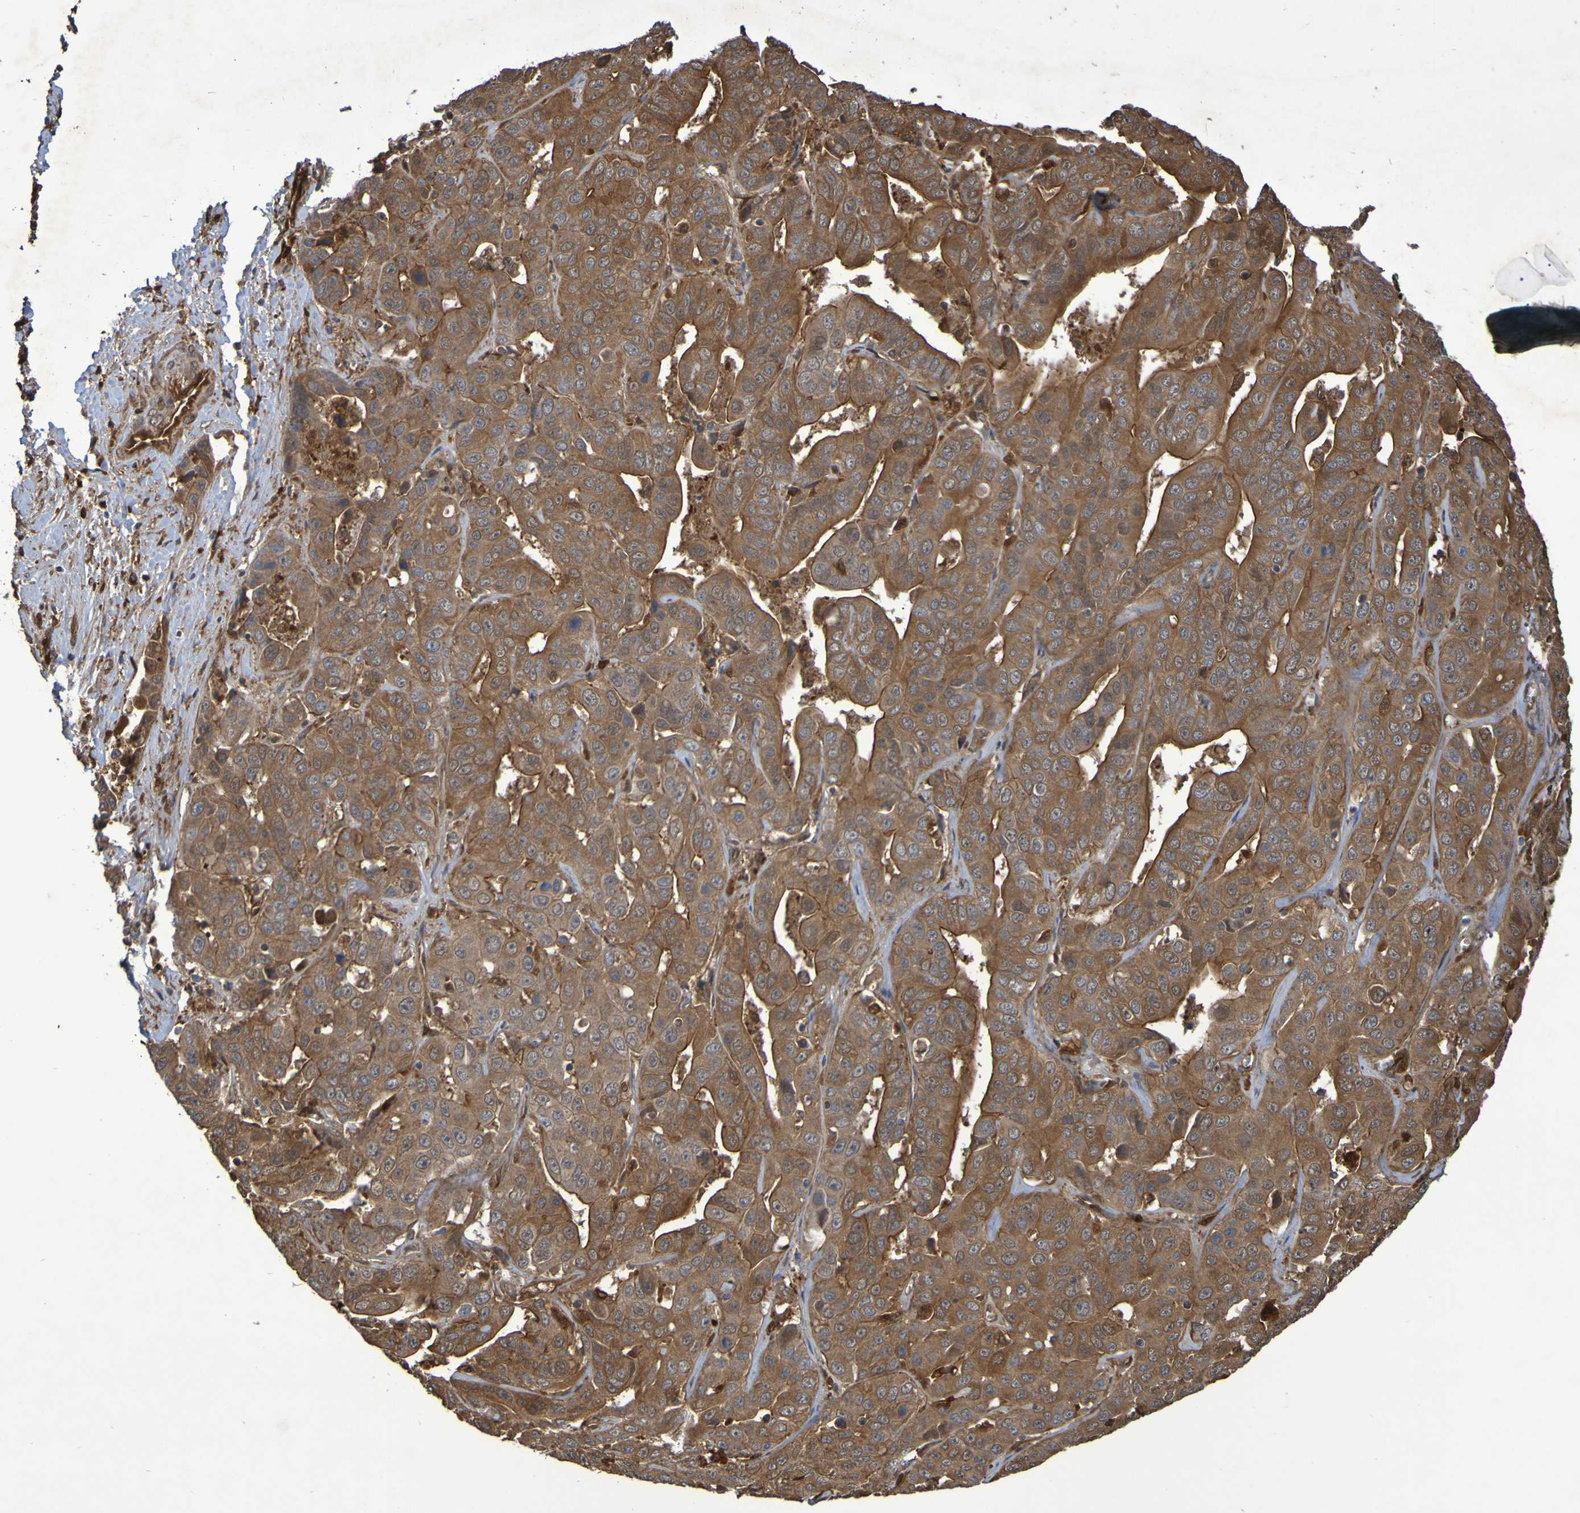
{"staining": {"intensity": "moderate", "quantity": ">75%", "location": "cytoplasmic/membranous"}, "tissue": "liver cancer", "cell_type": "Tumor cells", "image_type": "cancer", "snomed": [{"axis": "morphology", "description": "Cholangiocarcinoma"}, {"axis": "topography", "description": "Liver"}], "caption": "Moderate cytoplasmic/membranous staining is identified in about >75% of tumor cells in cholangiocarcinoma (liver).", "gene": "SERPINB6", "patient": {"sex": "female", "age": 52}}